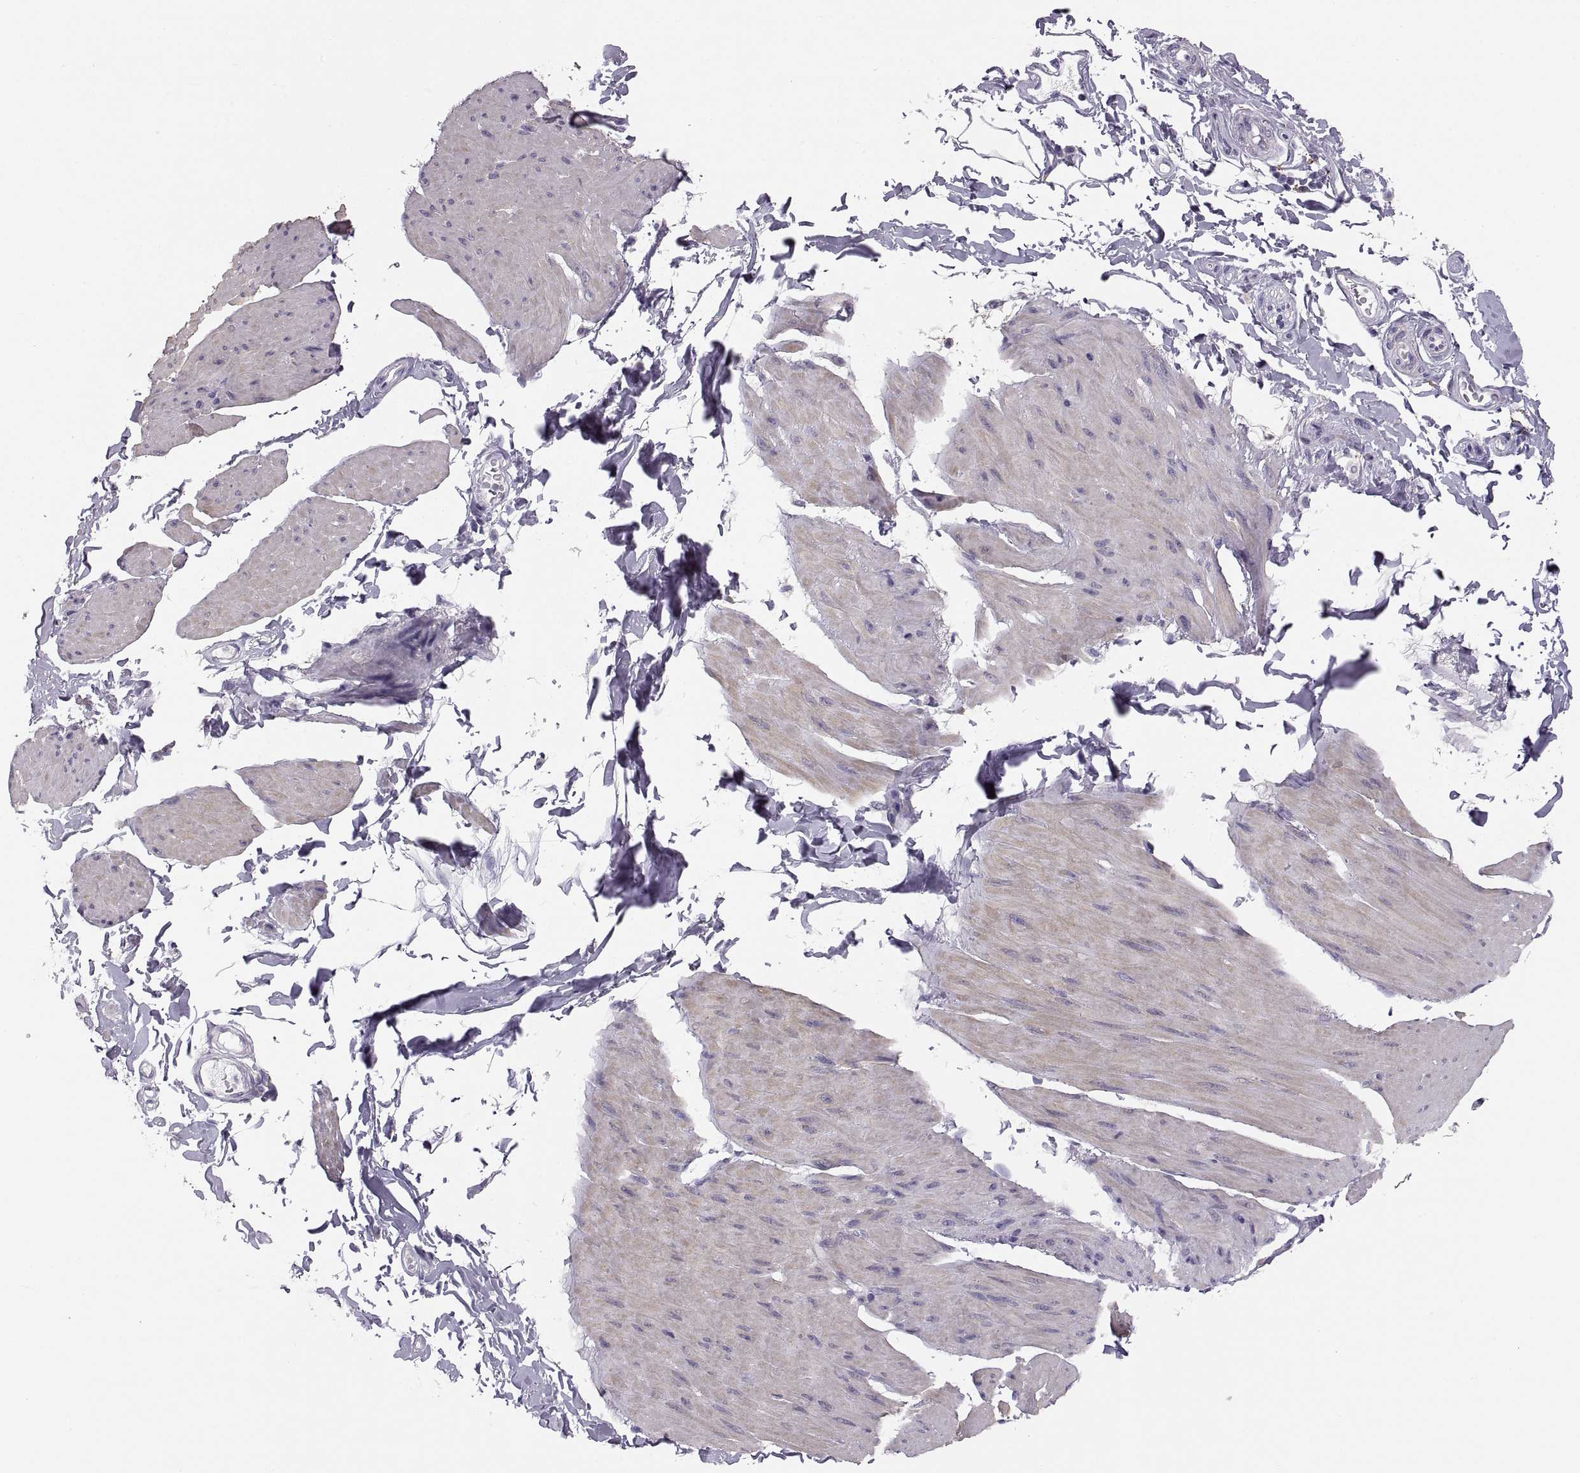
{"staining": {"intensity": "negative", "quantity": "none", "location": "none"}, "tissue": "smooth muscle", "cell_type": "Smooth muscle cells", "image_type": "normal", "snomed": [{"axis": "morphology", "description": "Normal tissue, NOS"}, {"axis": "topography", "description": "Adipose tissue"}, {"axis": "topography", "description": "Smooth muscle"}, {"axis": "topography", "description": "Peripheral nerve tissue"}], "caption": "Smooth muscle cells are negative for brown protein staining in benign smooth muscle. The staining is performed using DAB brown chromogen with nuclei counter-stained in using hematoxylin.", "gene": "COL9A3", "patient": {"sex": "male", "age": 83}}